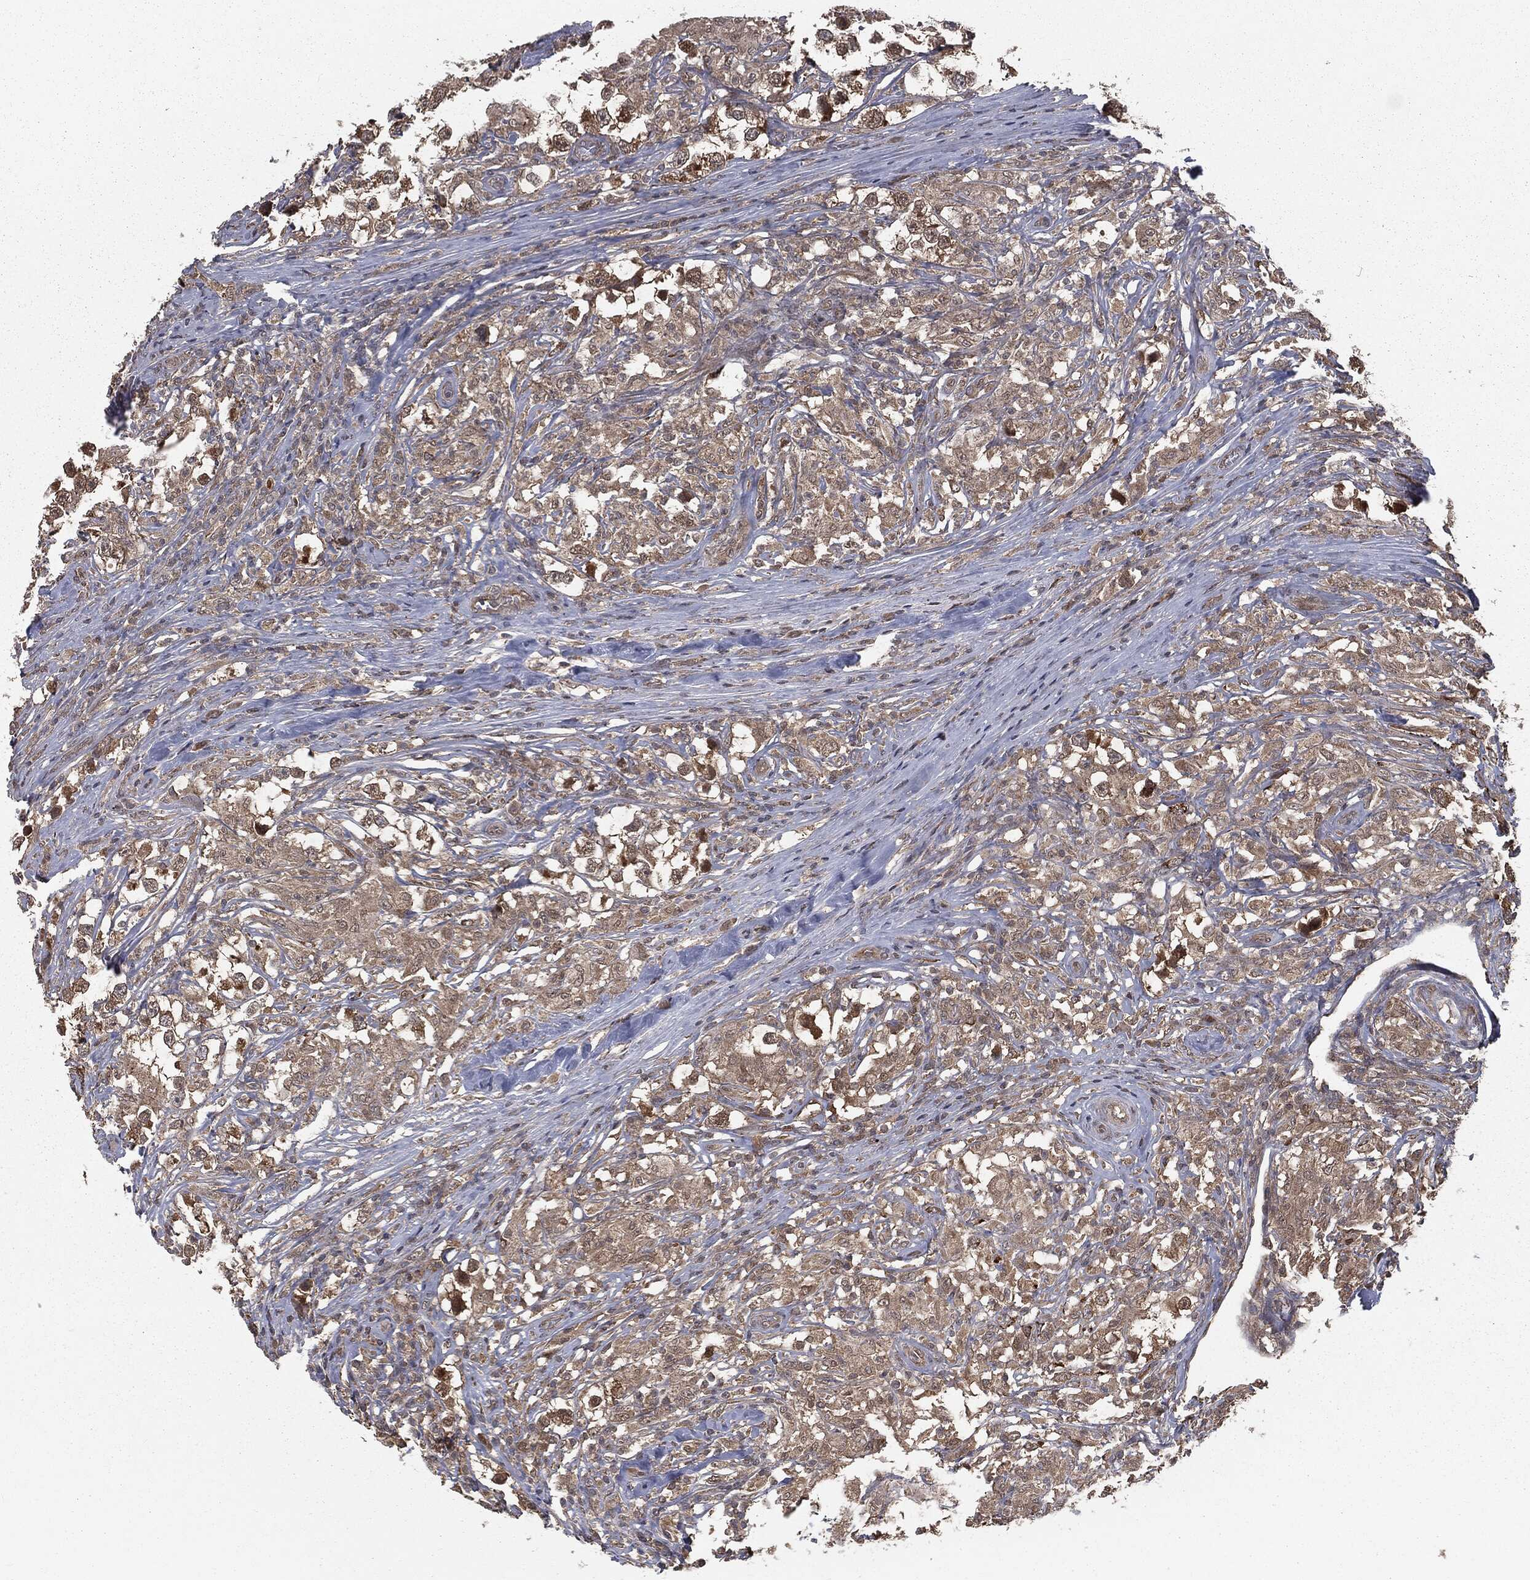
{"staining": {"intensity": "weak", "quantity": ">75%", "location": "cytoplasmic/membranous"}, "tissue": "testis cancer", "cell_type": "Tumor cells", "image_type": "cancer", "snomed": [{"axis": "morphology", "description": "Seminoma, NOS"}, {"axis": "topography", "description": "Testis"}], "caption": "Immunohistochemical staining of human testis seminoma exhibits weak cytoplasmic/membranous protein expression in about >75% of tumor cells.", "gene": "FBXO7", "patient": {"sex": "male", "age": 46}}